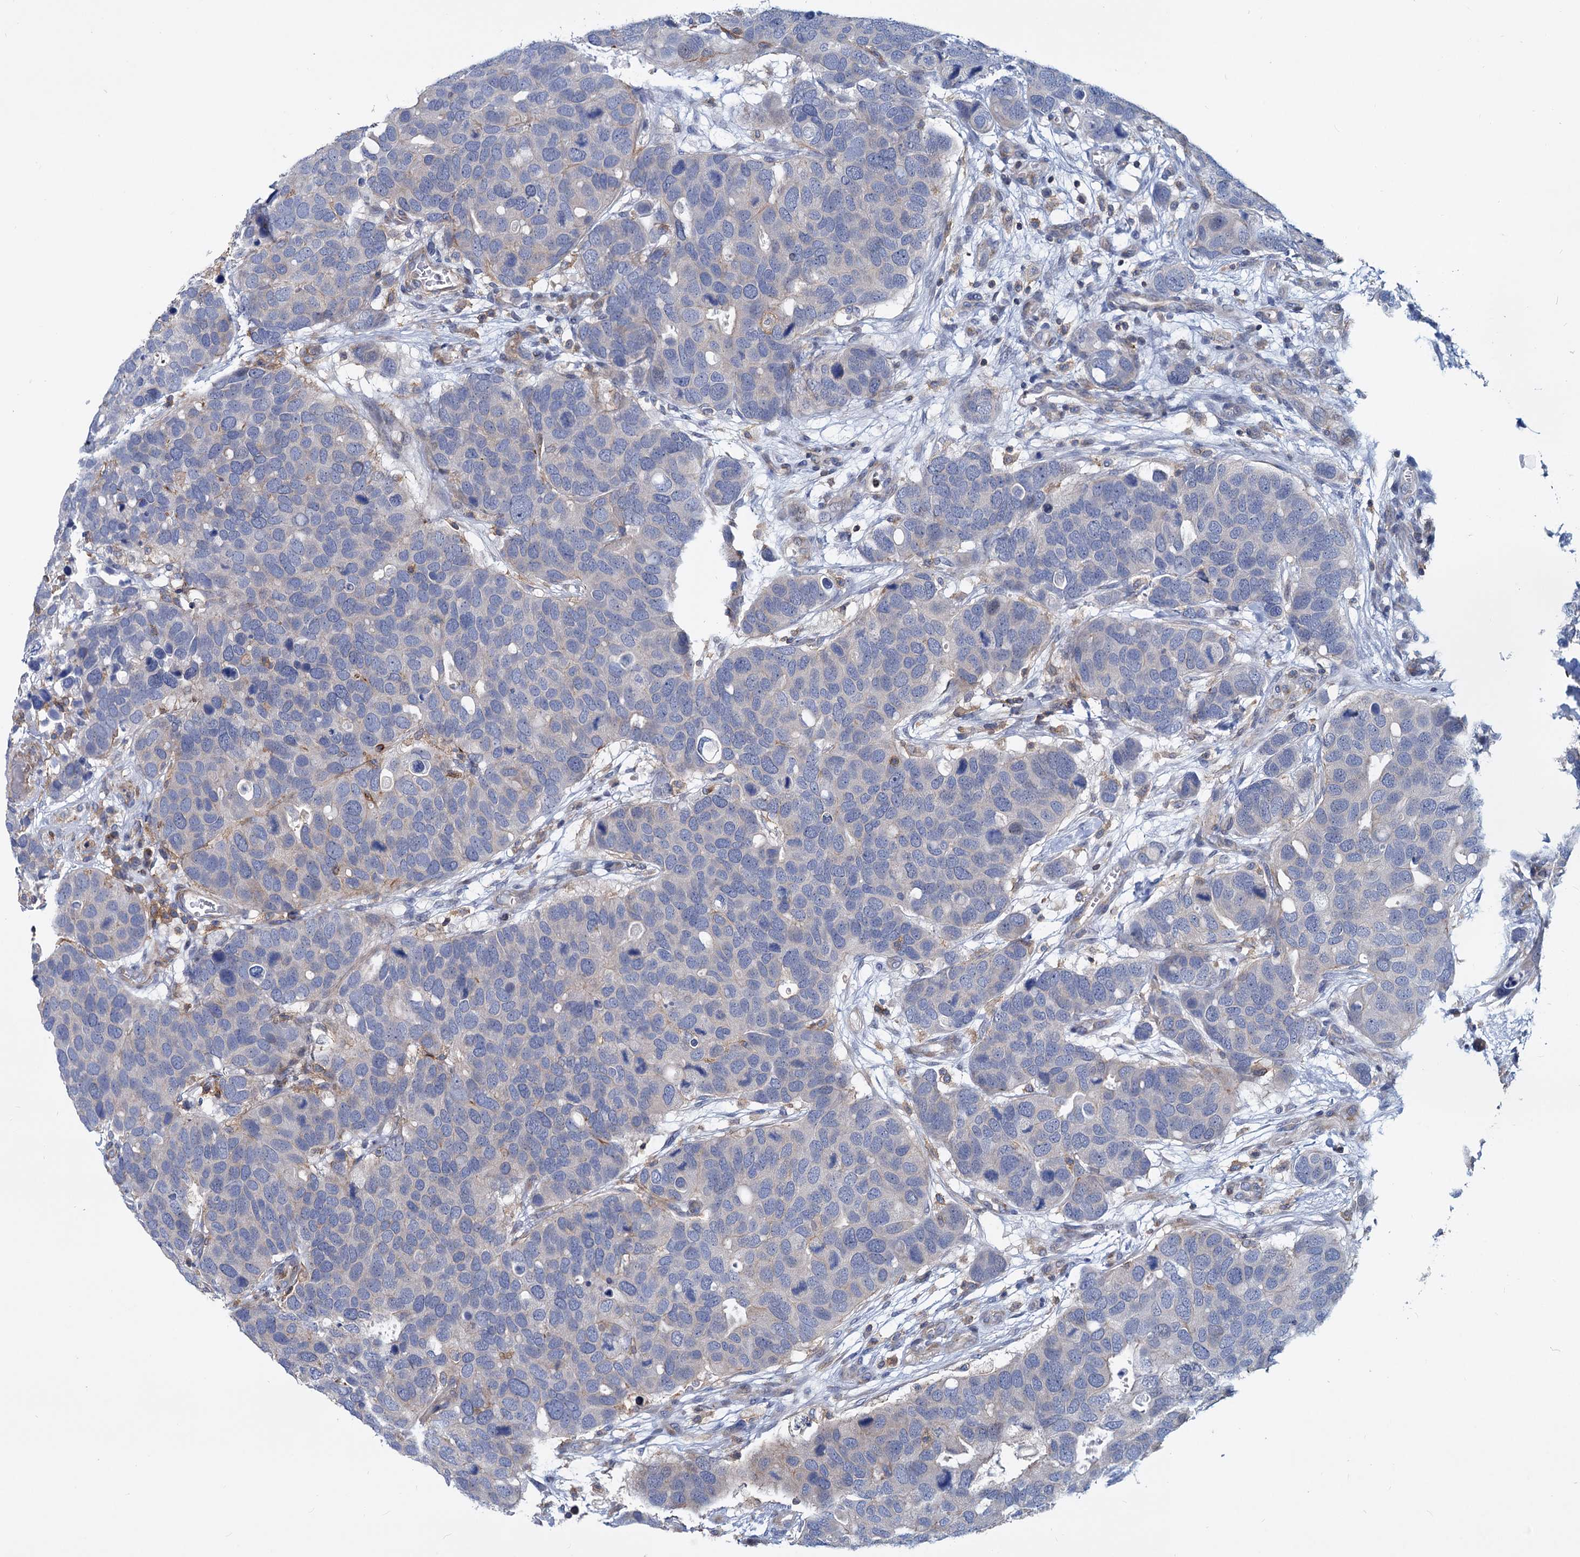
{"staining": {"intensity": "negative", "quantity": "none", "location": "none"}, "tissue": "breast cancer", "cell_type": "Tumor cells", "image_type": "cancer", "snomed": [{"axis": "morphology", "description": "Duct carcinoma"}, {"axis": "topography", "description": "Breast"}], "caption": "This is an immunohistochemistry (IHC) histopathology image of human breast cancer. There is no positivity in tumor cells.", "gene": "LRCH4", "patient": {"sex": "female", "age": 83}}